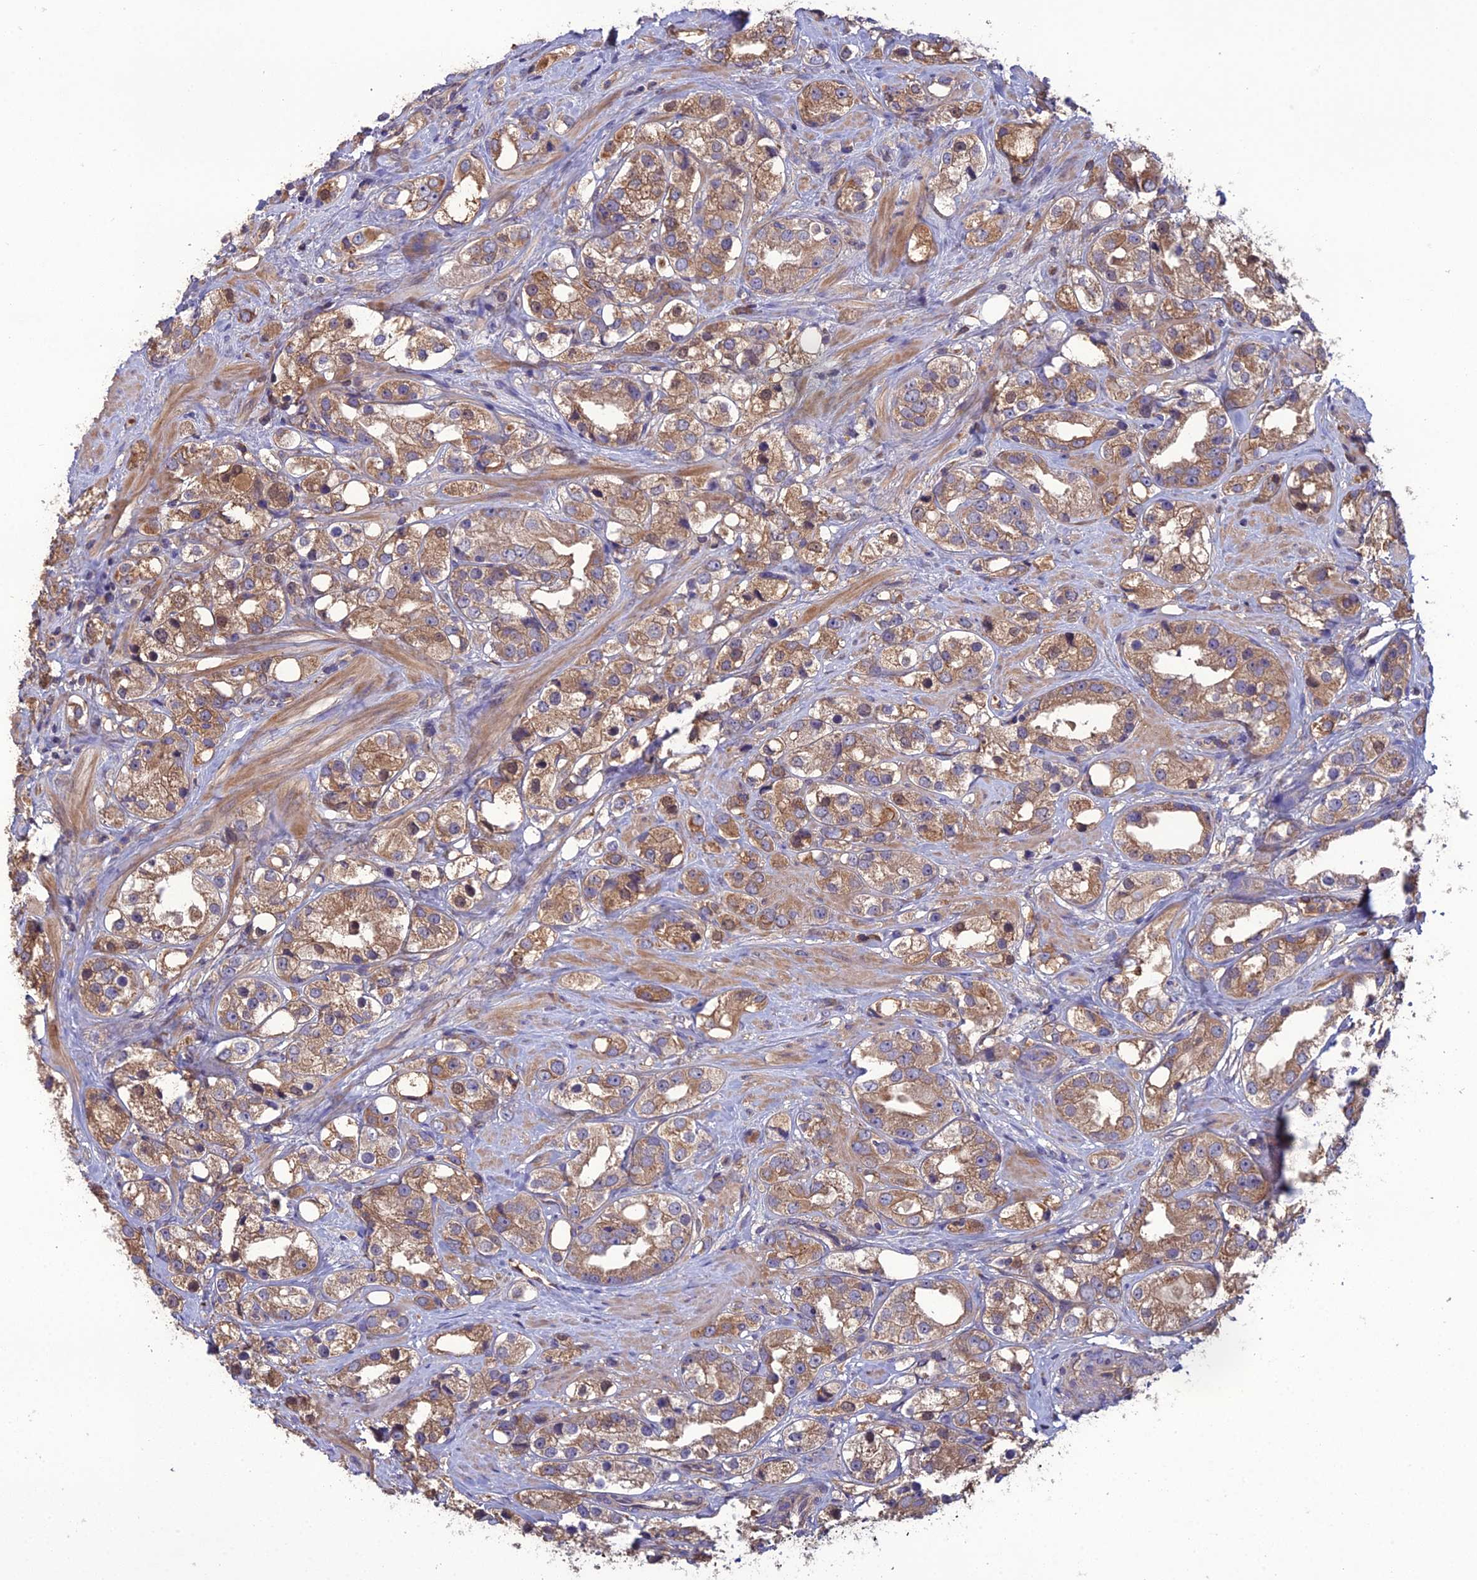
{"staining": {"intensity": "moderate", "quantity": ">75%", "location": "cytoplasmic/membranous"}, "tissue": "prostate cancer", "cell_type": "Tumor cells", "image_type": "cancer", "snomed": [{"axis": "morphology", "description": "Adenocarcinoma, NOS"}, {"axis": "topography", "description": "Prostate"}], "caption": "Immunohistochemistry of human prostate adenocarcinoma demonstrates medium levels of moderate cytoplasmic/membranous positivity in about >75% of tumor cells.", "gene": "GALR2", "patient": {"sex": "male", "age": 79}}